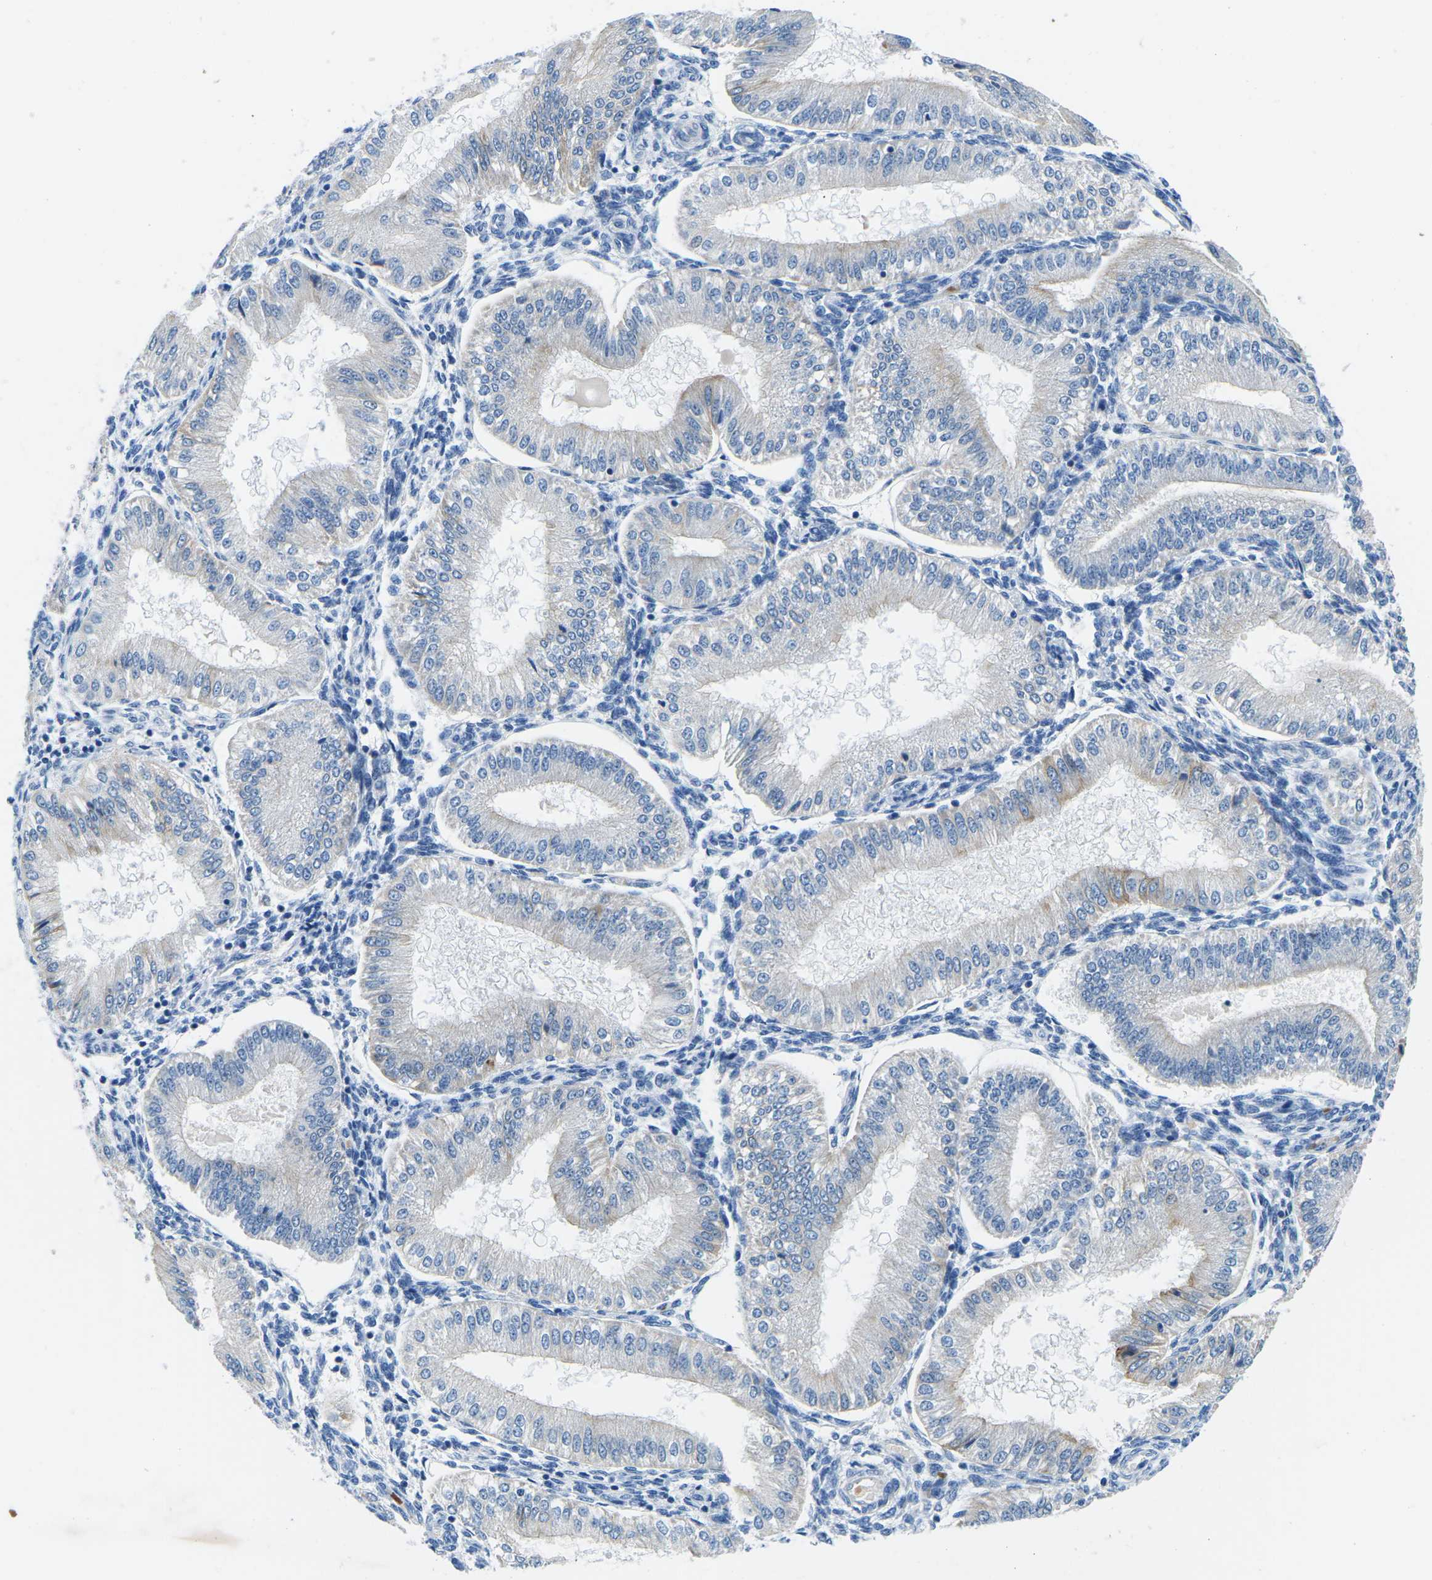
{"staining": {"intensity": "negative", "quantity": "none", "location": "none"}, "tissue": "endometrium", "cell_type": "Cells in endometrial stroma", "image_type": "normal", "snomed": [{"axis": "morphology", "description": "Normal tissue, NOS"}, {"axis": "topography", "description": "Endometrium"}], "caption": "This is an immunohistochemistry (IHC) image of unremarkable human endometrium. There is no staining in cells in endometrial stroma.", "gene": "TM6SF1", "patient": {"sex": "female", "age": 39}}